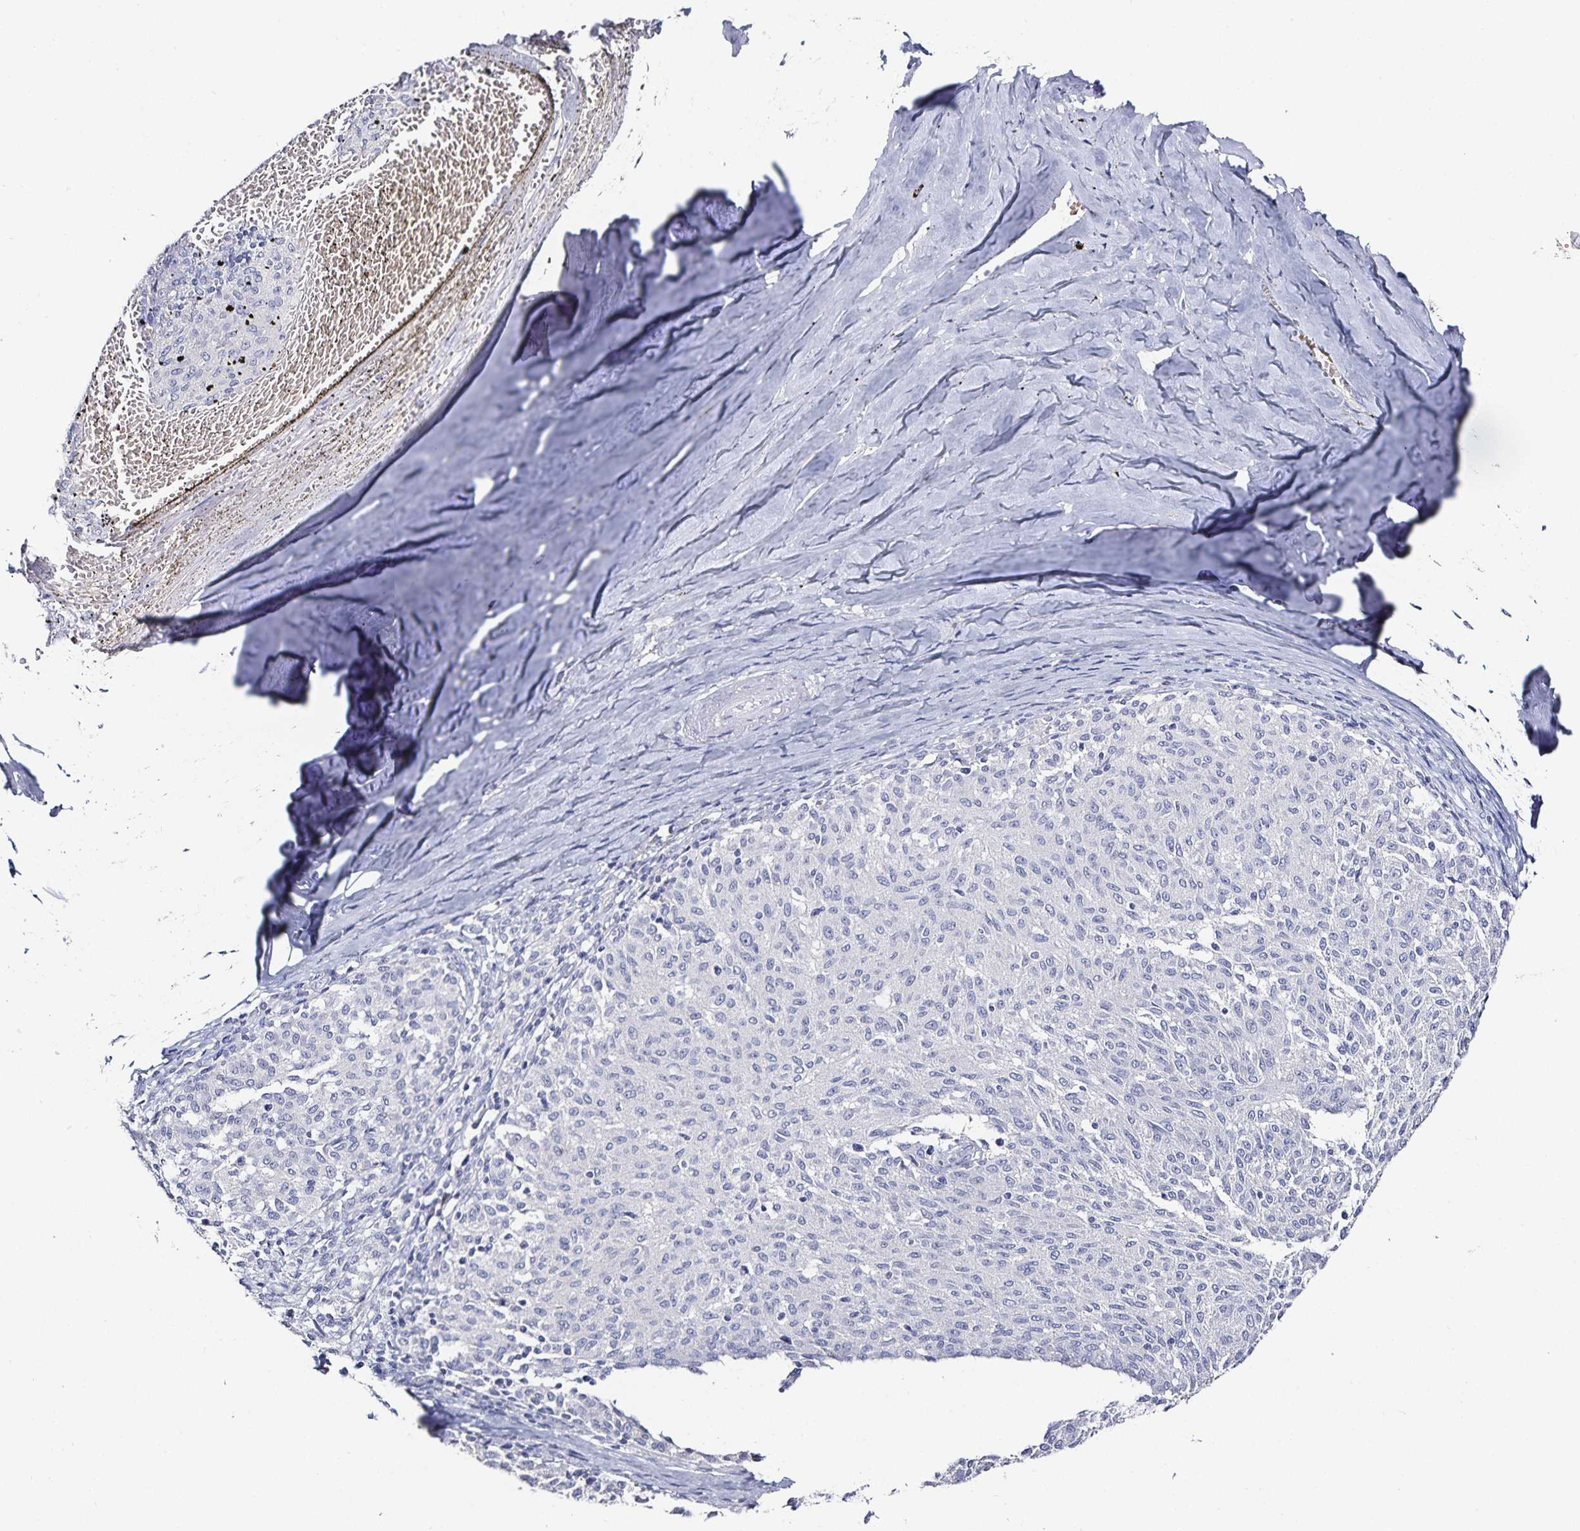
{"staining": {"intensity": "negative", "quantity": "none", "location": "none"}, "tissue": "melanoma", "cell_type": "Tumor cells", "image_type": "cancer", "snomed": [{"axis": "morphology", "description": "Malignant melanoma, NOS"}, {"axis": "topography", "description": "Skin"}], "caption": "IHC micrograph of neoplastic tissue: melanoma stained with DAB shows no significant protein positivity in tumor cells.", "gene": "TTR", "patient": {"sex": "female", "age": 72}}